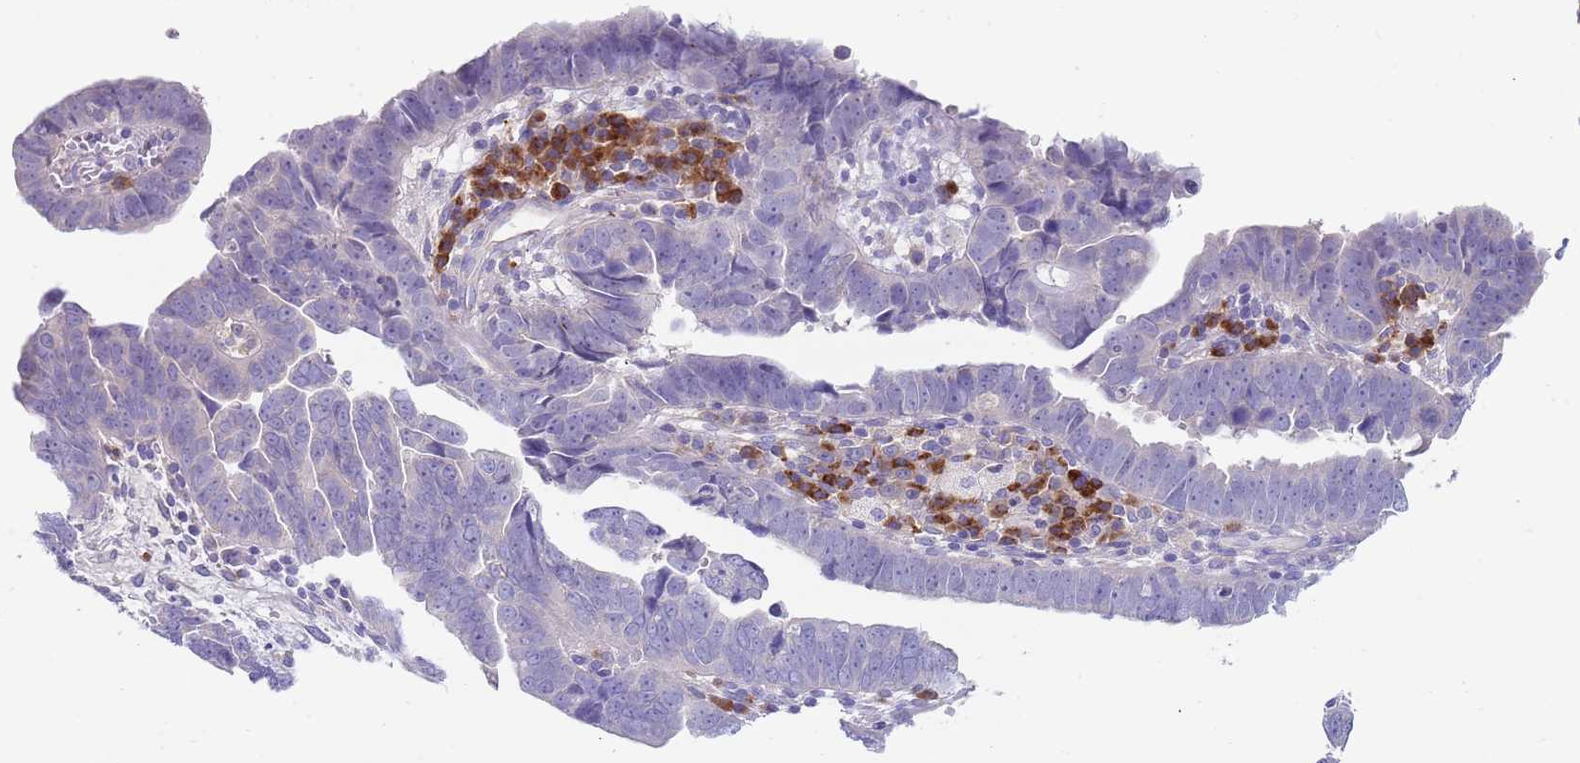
{"staining": {"intensity": "negative", "quantity": "none", "location": "none"}, "tissue": "endometrial cancer", "cell_type": "Tumor cells", "image_type": "cancer", "snomed": [{"axis": "morphology", "description": "Adenocarcinoma, NOS"}, {"axis": "topography", "description": "Endometrium"}], "caption": "IHC photomicrograph of neoplastic tissue: human endometrial cancer (adenocarcinoma) stained with DAB (3,3'-diaminobenzidine) demonstrates no significant protein expression in tumor cells.", "gene": "TYW1", "patient": {"sex": "female", "age": 75}}